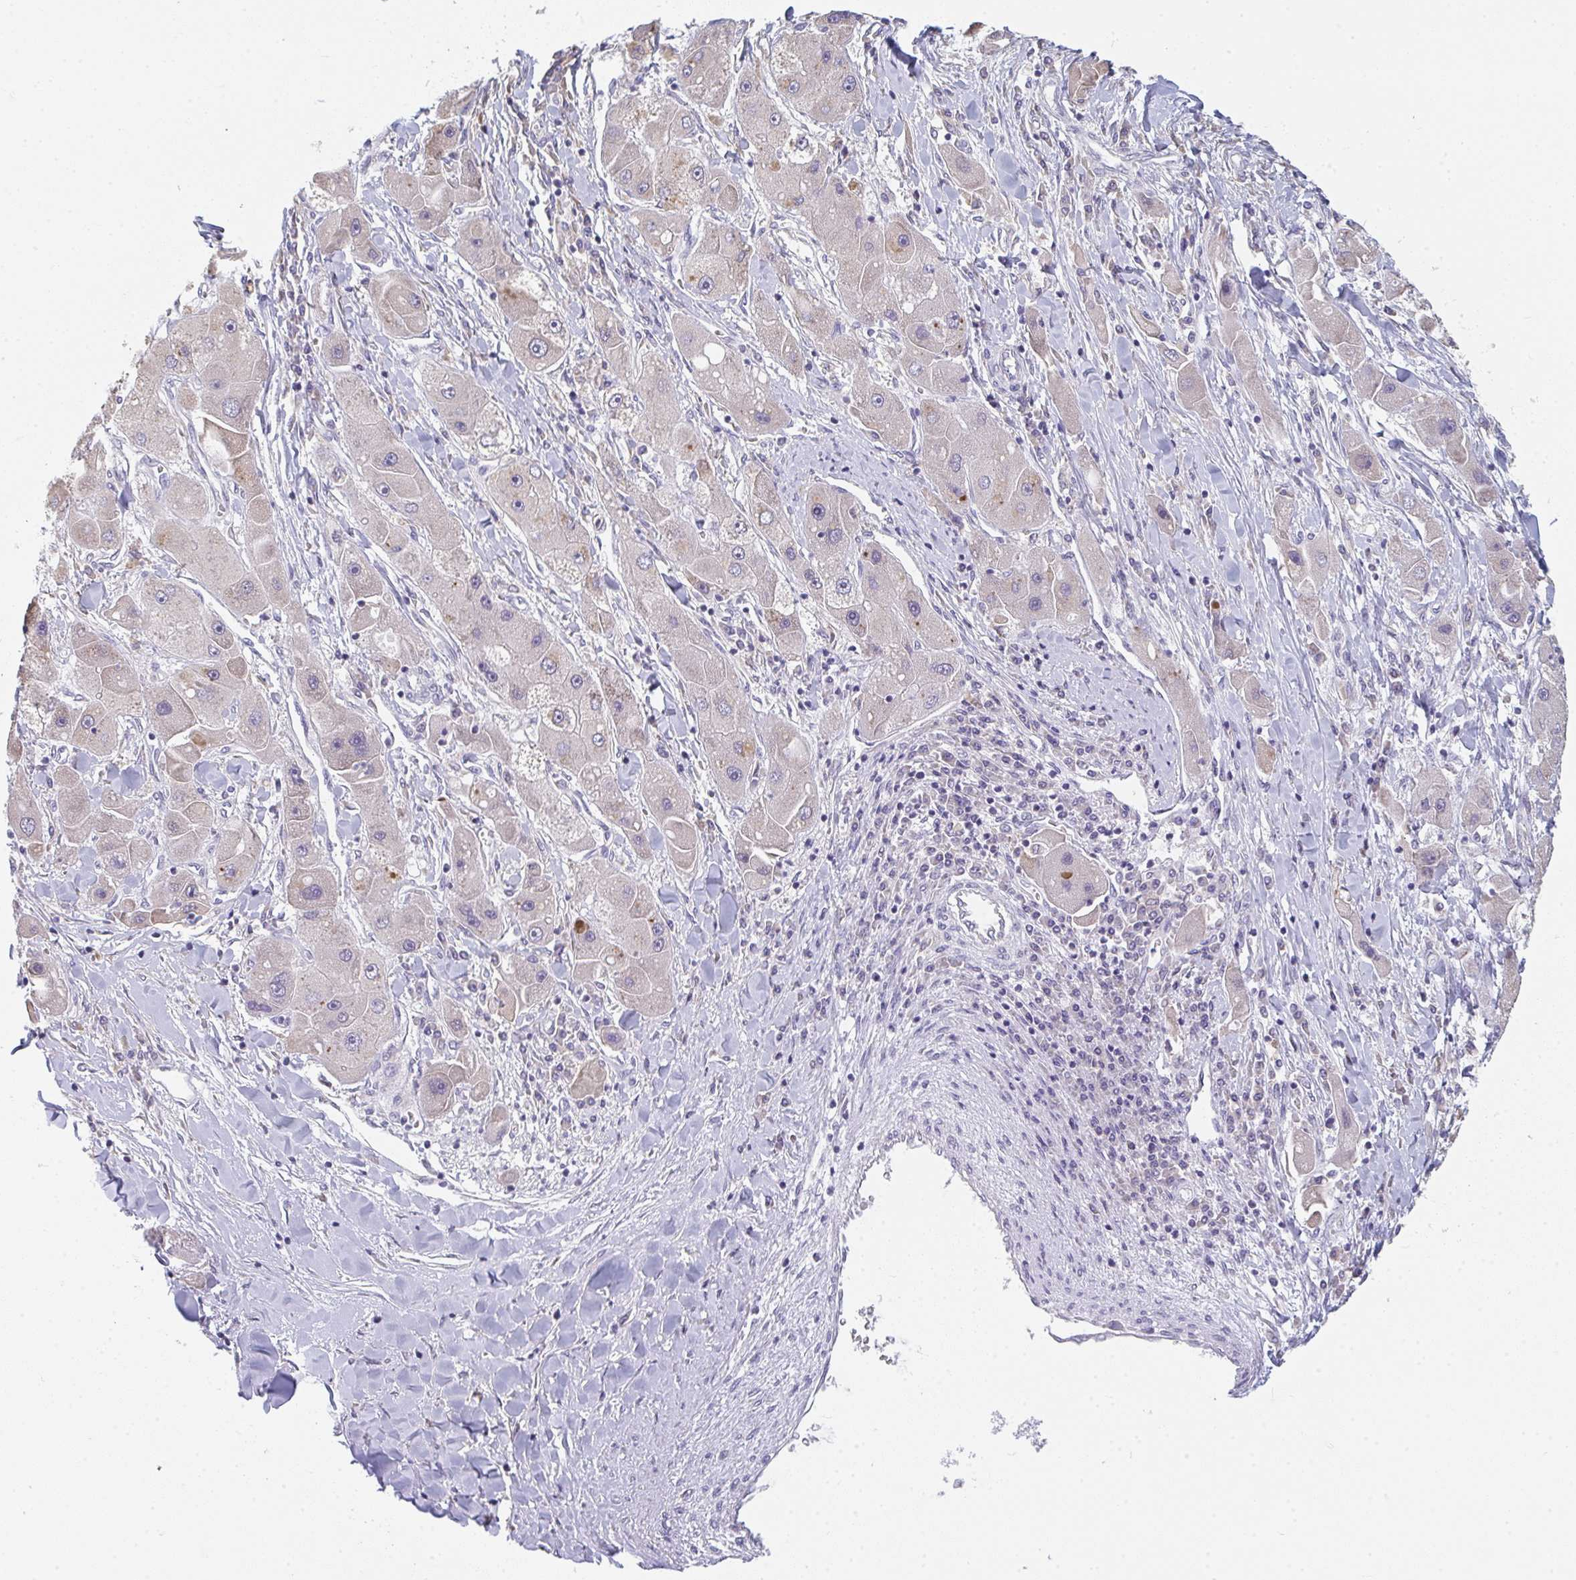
{"staining": {"intensity": "weak", "quantity": "<25%", "location": "cytoplasmic/membranous"}, "tissue": "liver cancer", "cell_type": "Tumor cells", "image_type": "cancer", "snomed": [{"axis": "morphology", "description": "Carcinoma, Hepatocellular, NOS"}, {"axis": "topography", "description": "Liver"}], "caption": "Immunohistochemical staining of liver hepatocellular carcinoma exhibits no significant positivity in tumor cells.", "gene": "RIOK1", "patient": {"sex": "male", "age": 24}}